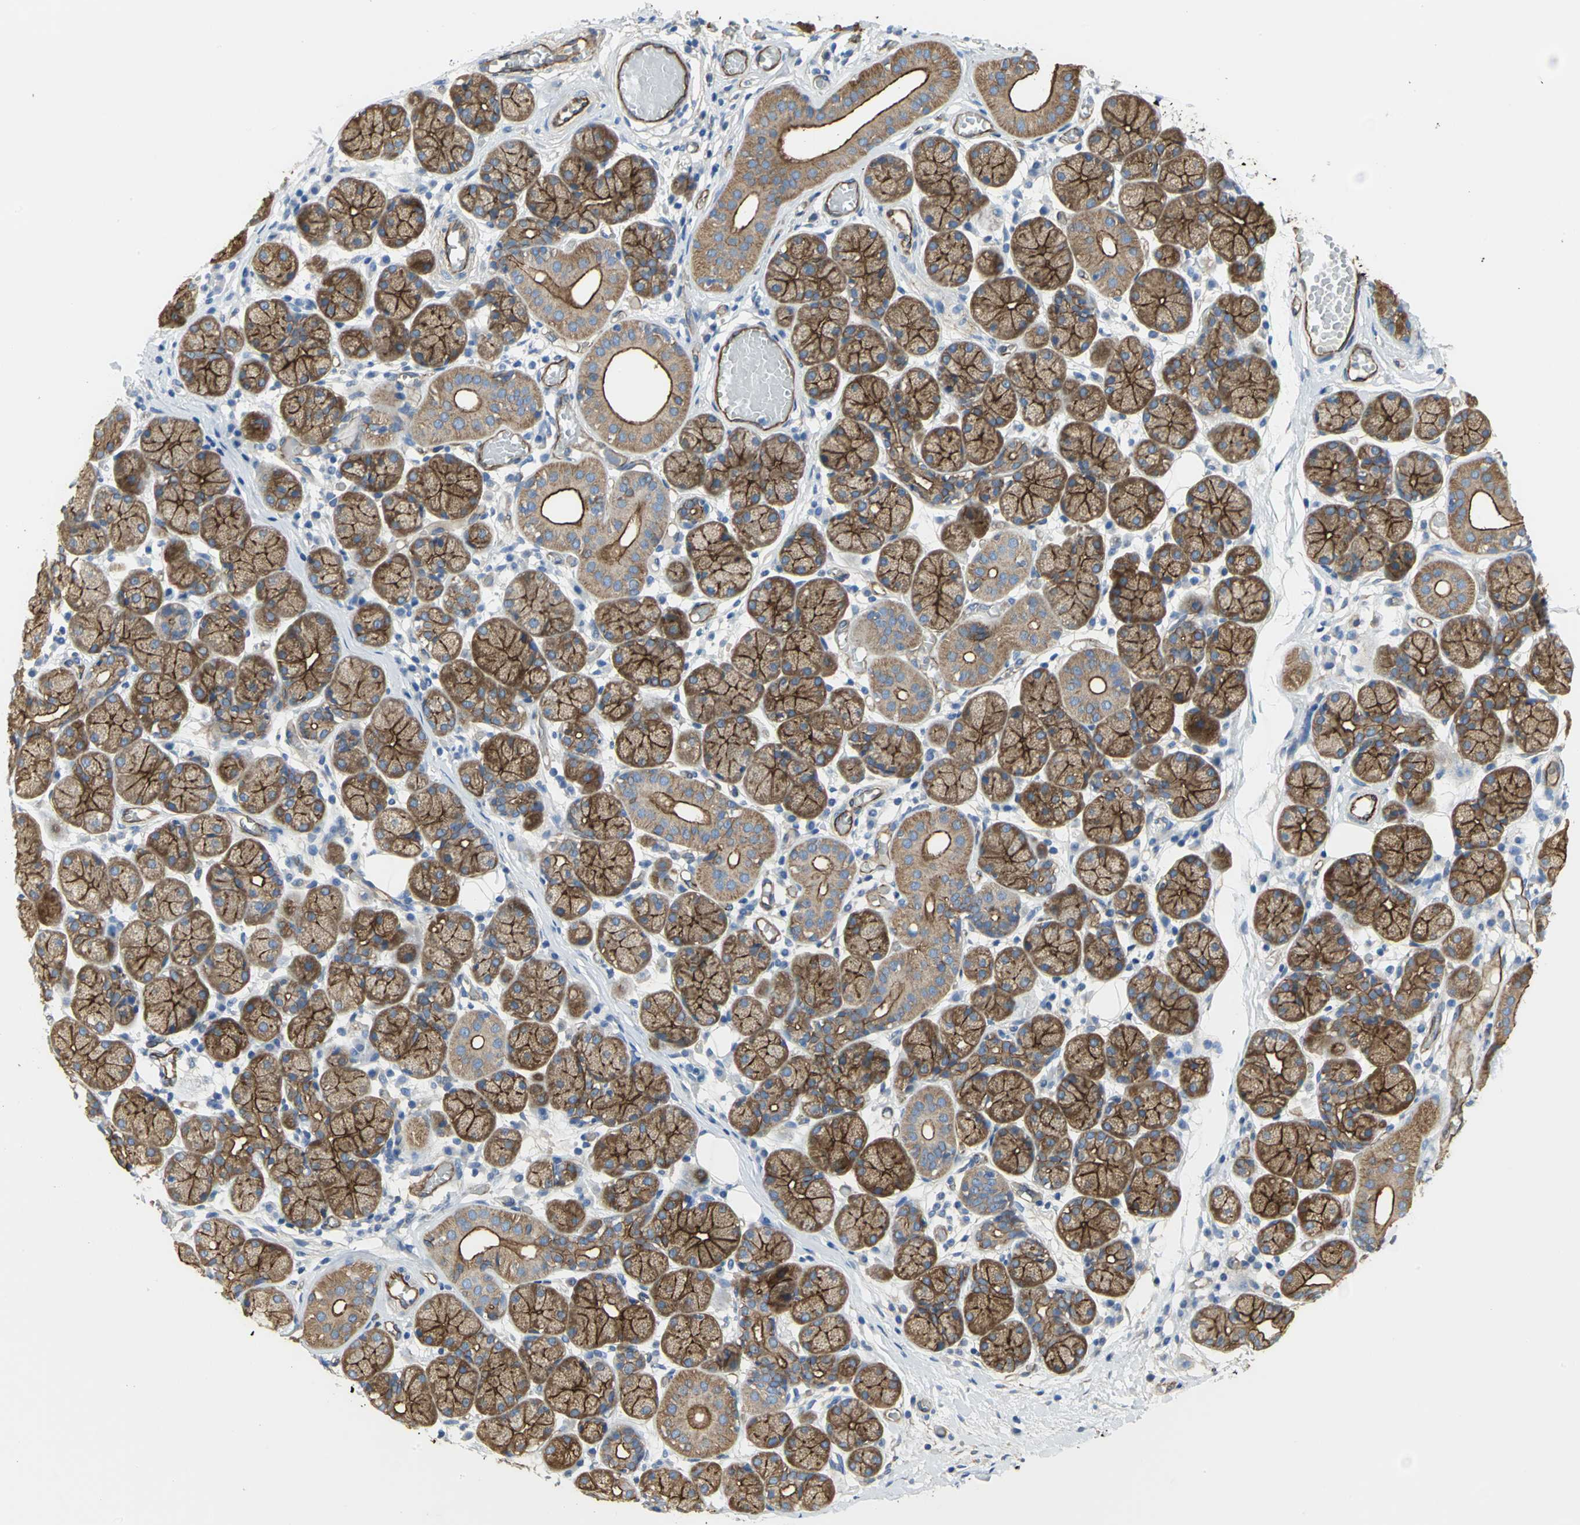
{"staining": {"intensity": "strong", "quantity": ">75%", "location": "cytoplasmic/membranous"}, "tissue": "salivary gland", "cell_type": "Glandular cells", "image_type": "normal", "snomed": [{"axis": "morphology", "description": "Normal tissue, NOS"}, {"axis": "topography", "description": "Salivary gland"}], "caption": "High-power microscopy captured an IHC image of unremarkable salivary gland, revealing strong cytoplasmic/membranous staining in approximately >75% of glandular cells.", "gene": "FLNB", "patient": {"sex": "female", "age": 24}}